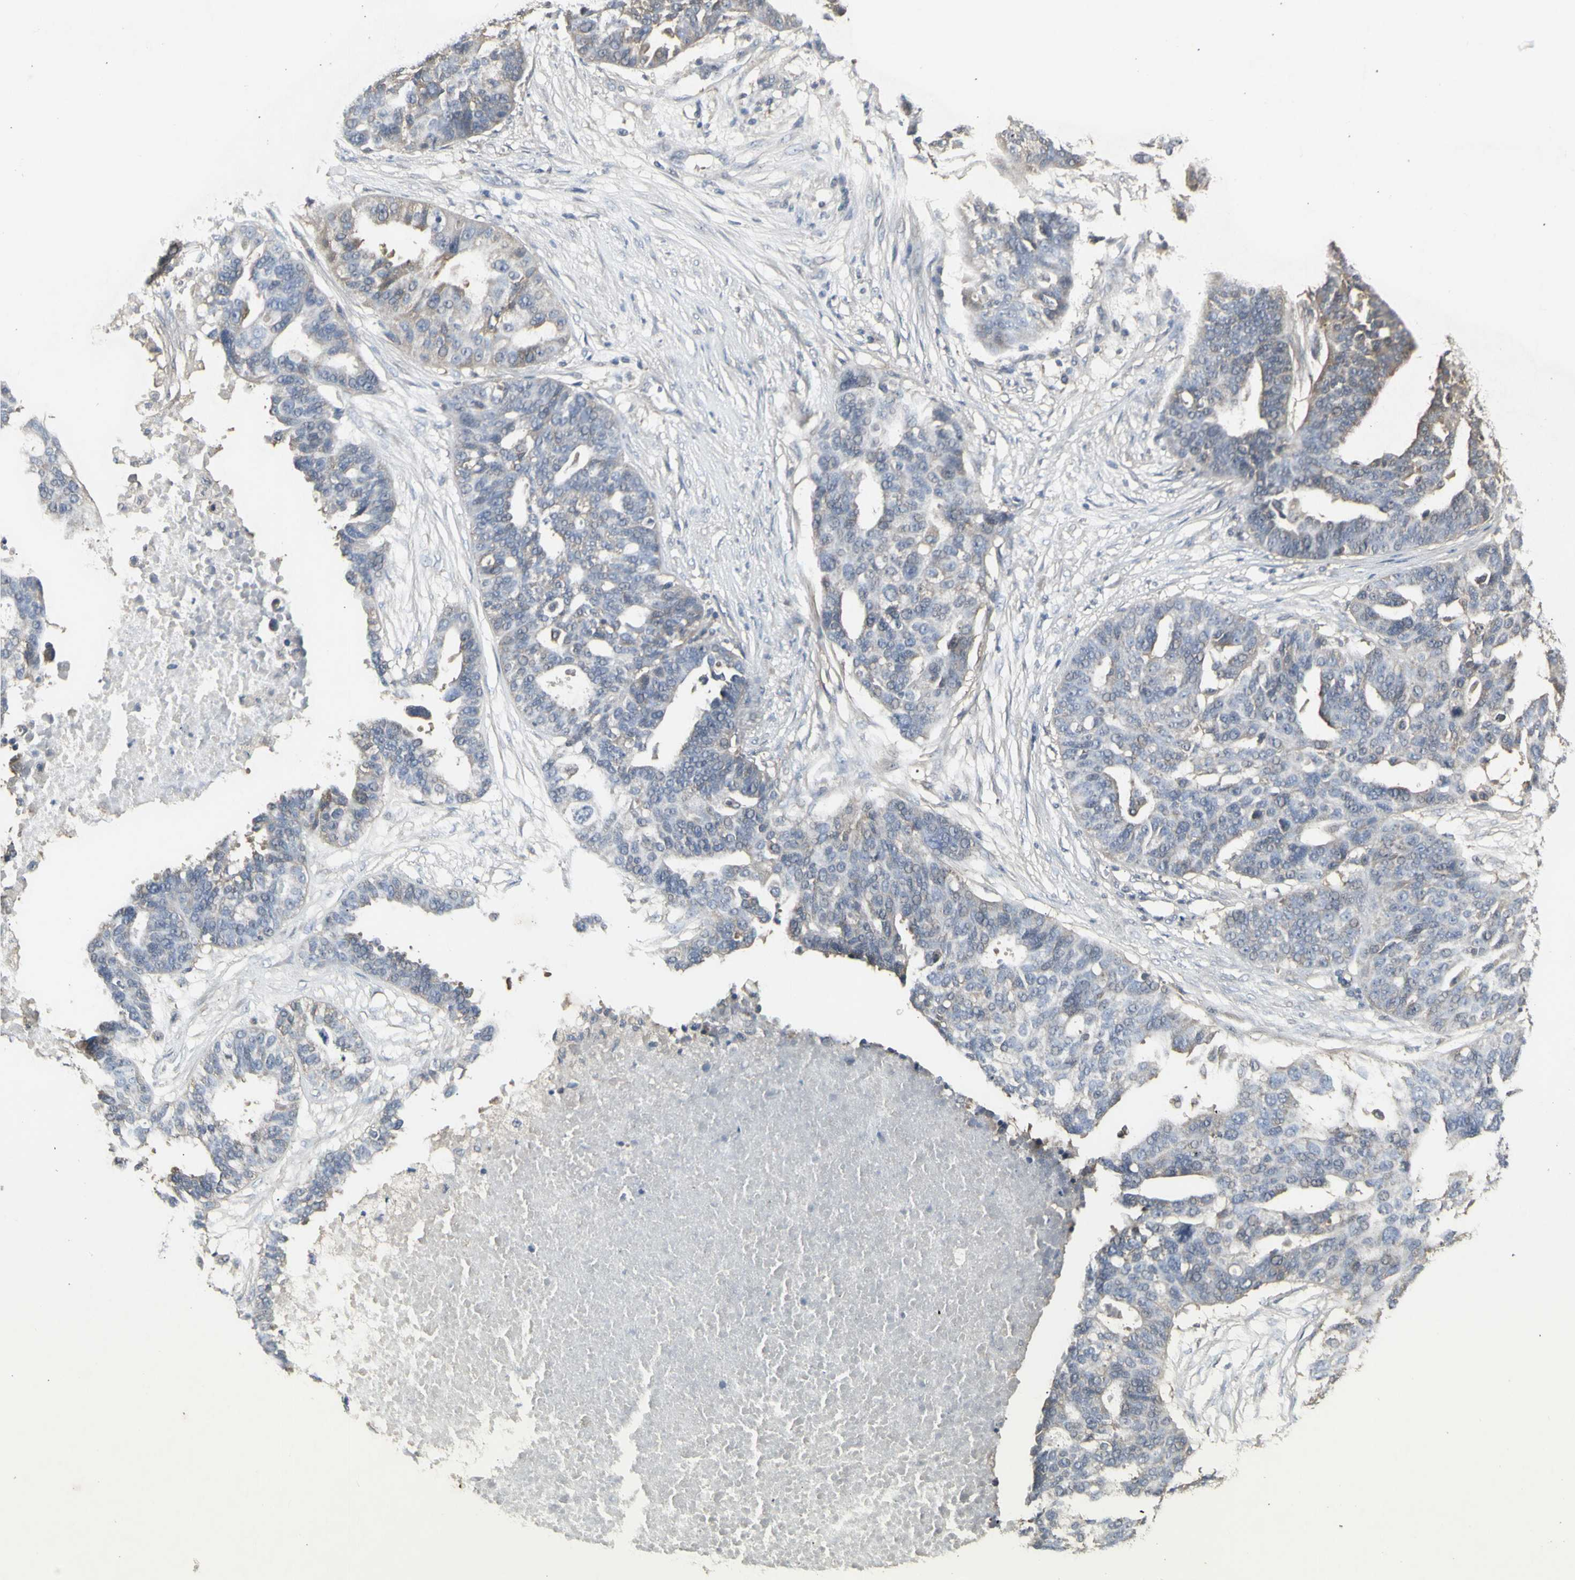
{"staining": {"intensity": "negative", "quantity": "none", "location": "none"}, "tissue": "ovarian cancer", "cell_type": "Tumor cells", "image_type": "cancer", "snomed": [{"axis": "morphology", "description": "Cystadenocarcinoma, serous, NOS"}, {"axis": "topography", "description": "Ovary"}], "caption": "The immunohistochemistry (IHC) micrograph has no significant positivity in tumor cells of ovarian cancer (serous cystadenocarcinoma) tissue.", "gene": "CHURC1-FNTB", "patient": {"sex": "female", "age": 59}}